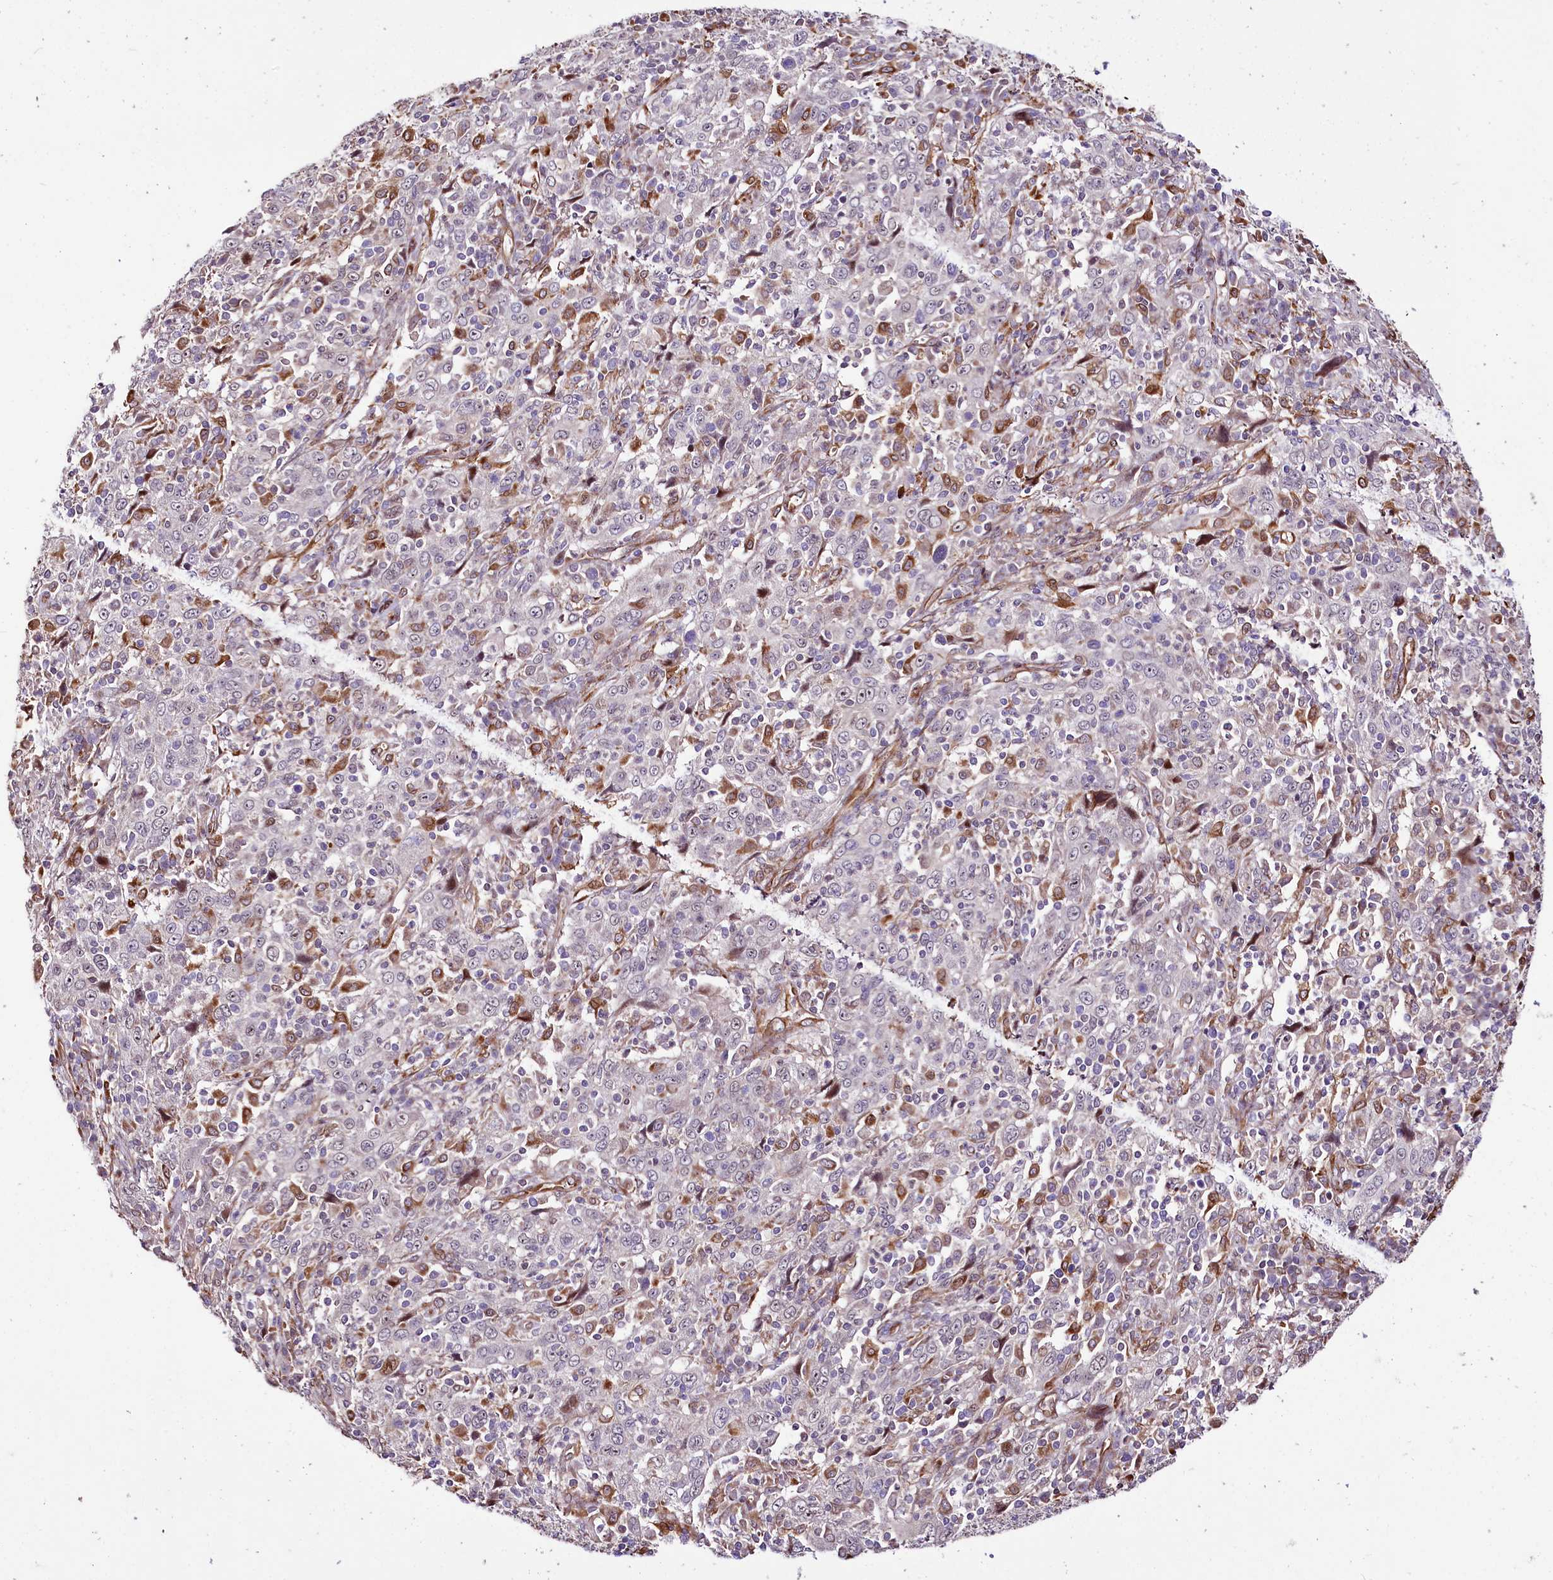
{"staining": {"intensity": "negative", "quantity": "none", "location": "none"}, "tissue": "cervical cancer", "cell_type": "Tumor cells", "image_type": "cancer", "snomed": [{"axis": "morphology", "description": "Squamous cell carcinoma, NOS"}, {"axis": "topography", "description": "Cervix"}], "caption": "Histopathology image shows no protein positivity in tumor cells of cervical cancer (squamous cell carcinoma) tissue.", "gene": "CUTC", "patient": {"sex": "female", "age": 46}}